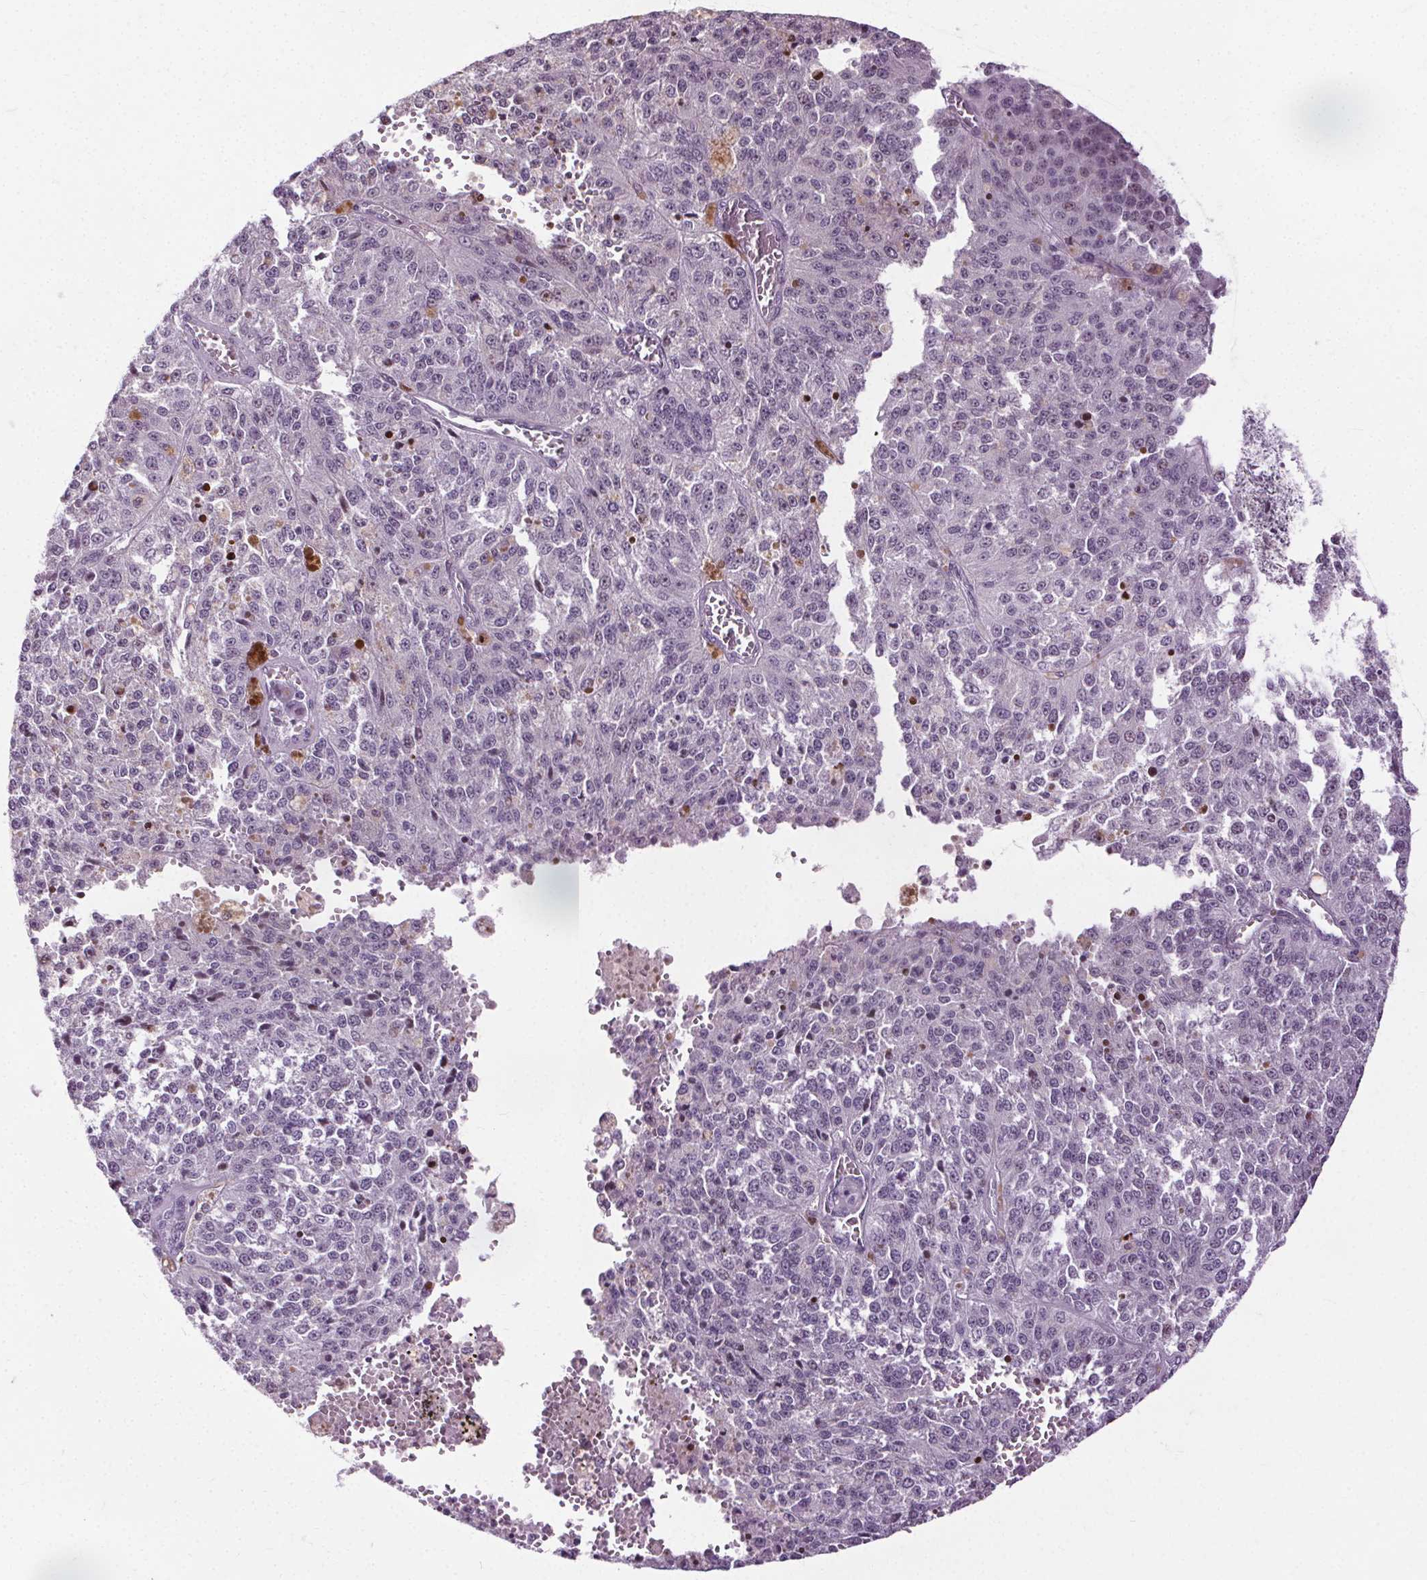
{"staining": {"intensity": "negative", "quantity": "none", "location": "none"}, "tissue": "melanoma", "cell_type": "Tumor cells", "image_type": "cancer", "snomed": [{"axis": "morphology", "description": "Malignant melanoma, Metastatic site"}, {"axis": "topography", "description": "Lymph node"}], "caption": "Human melanoma stained for a protein using immunohistochemistry (IHC) reveals no staining in tumor cells.", "gene": "CEBPA", "patient": {"sex": "female", "age": 64}}